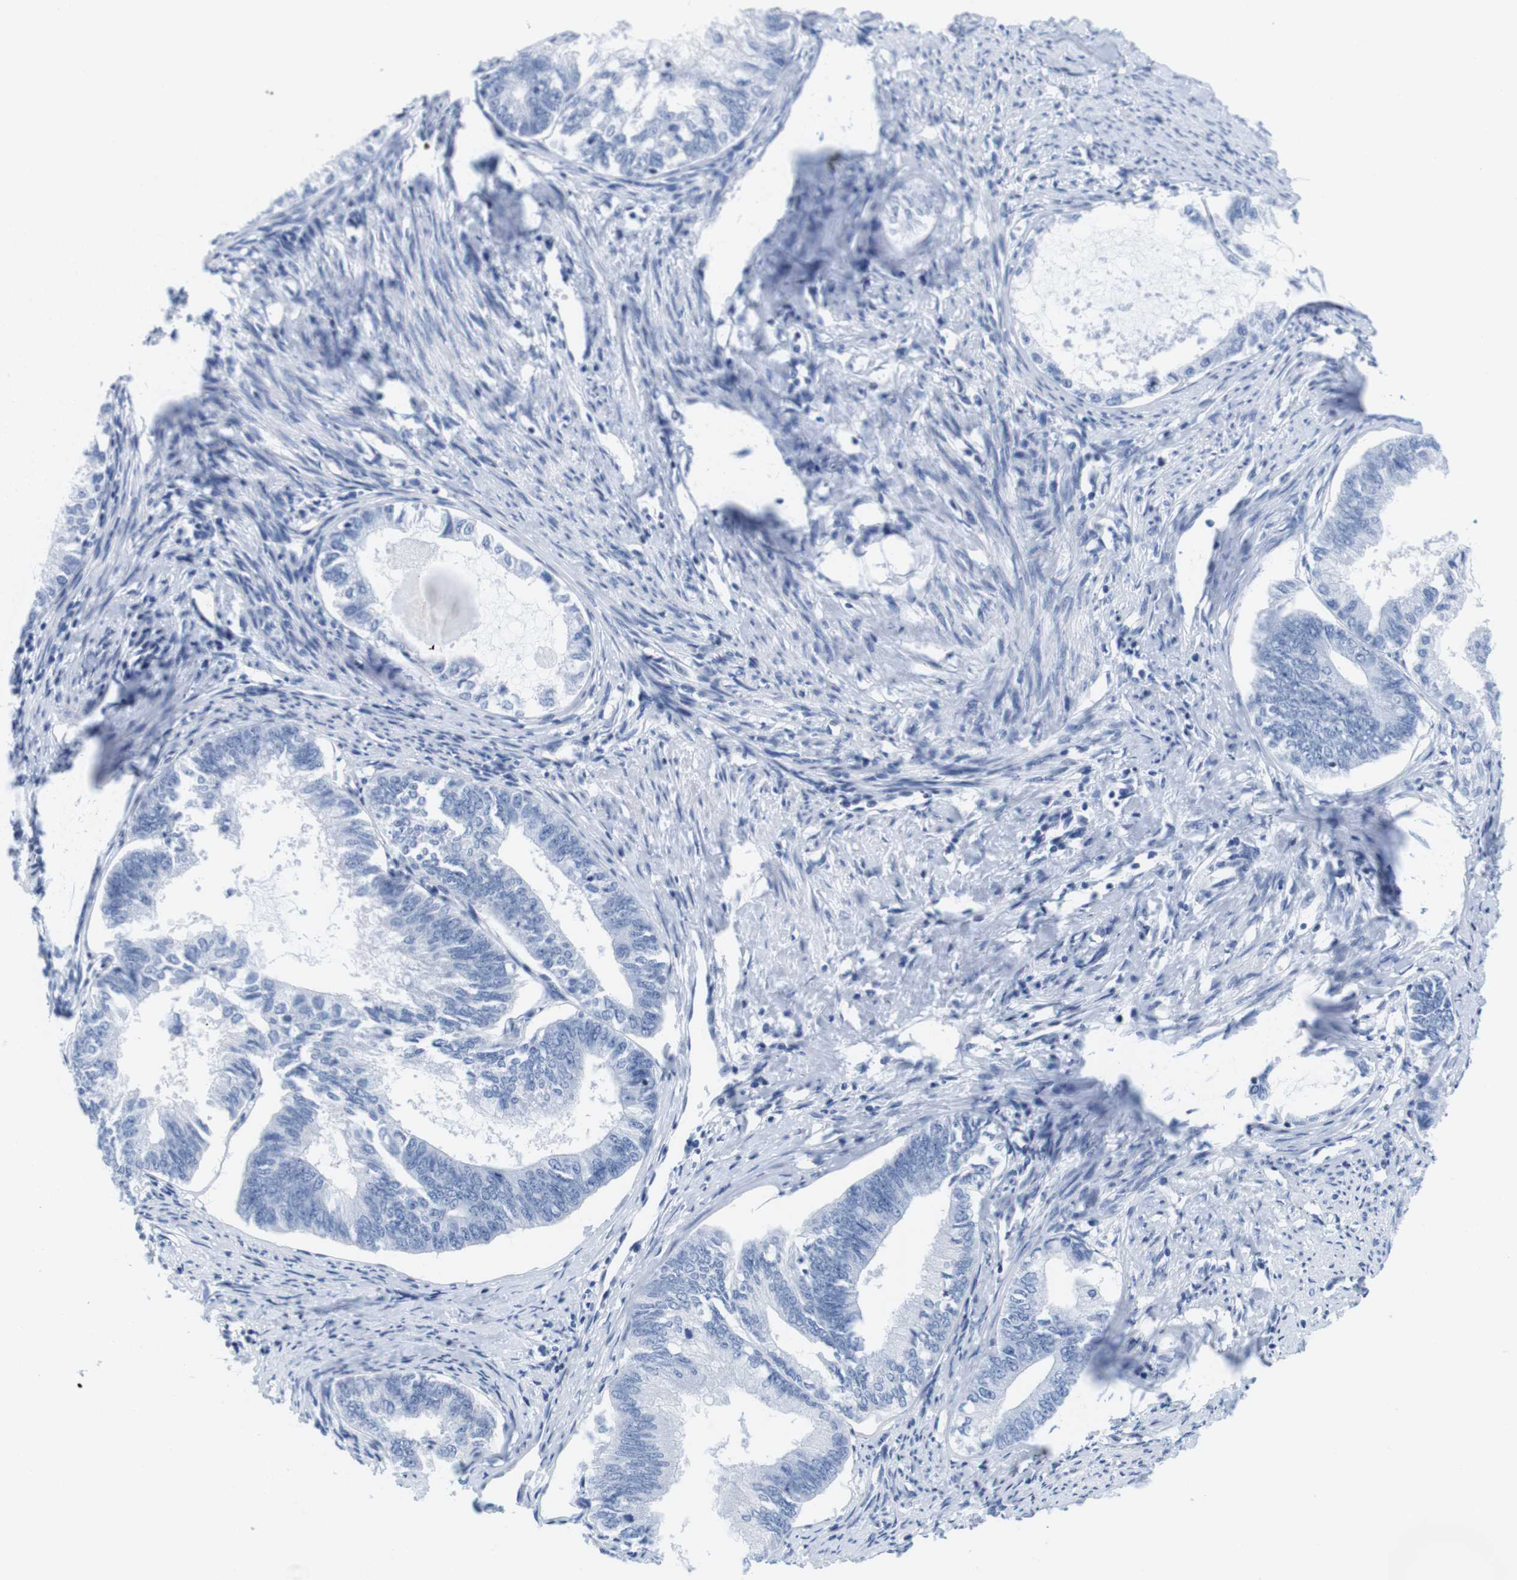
{"staining": {"intensity": "negative", "quantity": "none", "location": "none"}, "tissue": "endometrial cancer", "cell_type": "Tumor cells", "image_type": "cancer", "snomed": [{"axis": "morphology", "description": "Adenocarcinoma, NOS"}, {"axis": "topography", "description": "Endometrium"}], "caption": "Image shows no significant protein expression in tumor cells of endometrial cancer. (Stains: DAB (3,3'-diaminobenzidine) immunohistochemistry with hematoxylin counter stain, Microscopy: brightfield microscopy at high magnification).", "gene": "IFI16", "patient": {"sex": "female", "age": 86}}